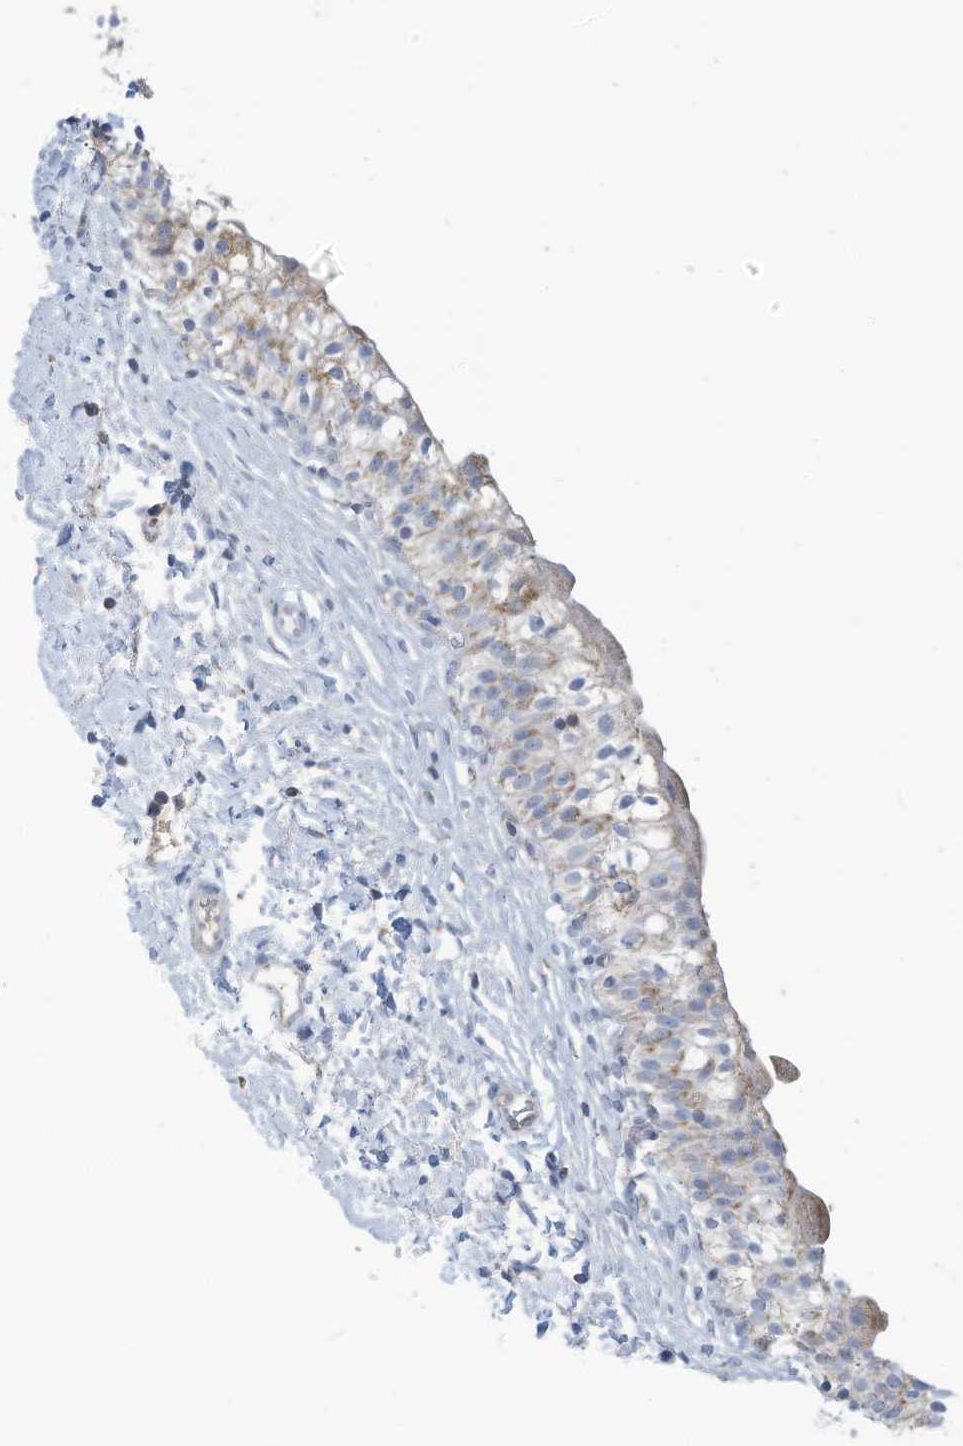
{"staining": {"intensity": "weak", "quantity": "25%-75%", "location": "cytoplasmic/membranous"}, "tissue": "urinary bladder", "cell_type": "Urothelial cells", "image_type": "normal", "snomed": [{"axis": "morphology", "description": "Normal tissue, NOS"}, {"axis": "topography", "description": "Urinary bladder"}], "caption": "The histopathology image exhibits immunohistochemical staining of benign urinary bladder. There is weak cytoplasmic/membranous staining is identified in about 25%-75% of urothelial cells. (DAB IHC, brown staining for protein, blue staining for nuclei).", "gene": "NLN", "patient": {"sex": "male", "age": 55}}